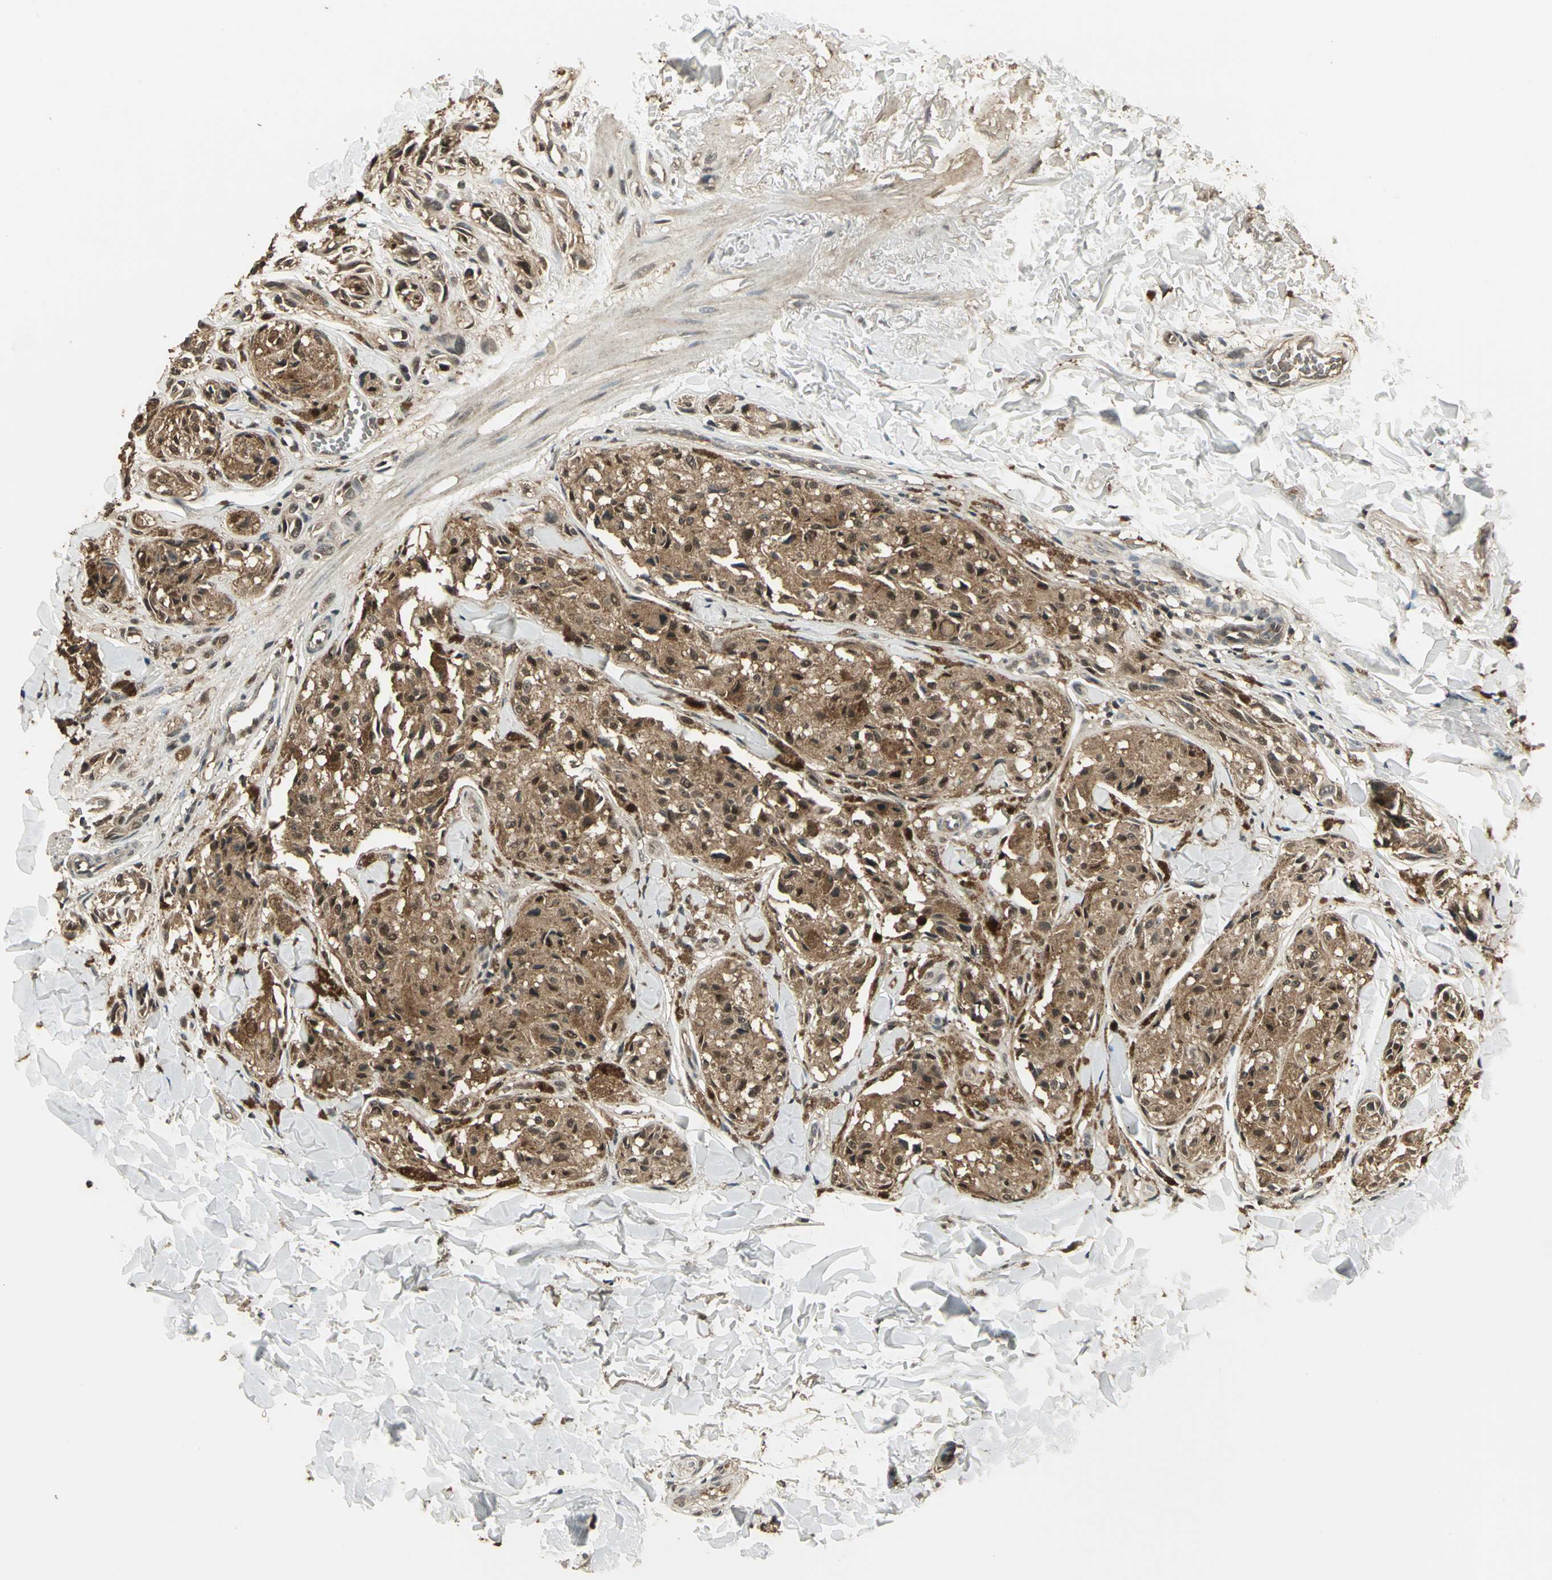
{"staining": {"intensity": "strong", "quantity": ">75%", "location": "cytoplasmic/membranous"}, "tissue": "melanoma", "cell_type": "Tumor cells", "image_type": "cancer", "snomed": [{"axis": "morphology", "description": "Malignant melanoma, Metastatic site"}, {"axis": "topography", "description": "Skin"}], "caption": "Melanoma was stained to show a protein in brown. There is high levels of strong cytoplasmic/membranous staining in about >75% of tumor cells. The staining is performed using DAB (3,3'-diaminobenzidine) brown chromogen to label protein expression. The nuclei are counter-stained blue using hematoxylin.", "gene": "UCHL5", "patient": {"sex": "female", "age": 66}}